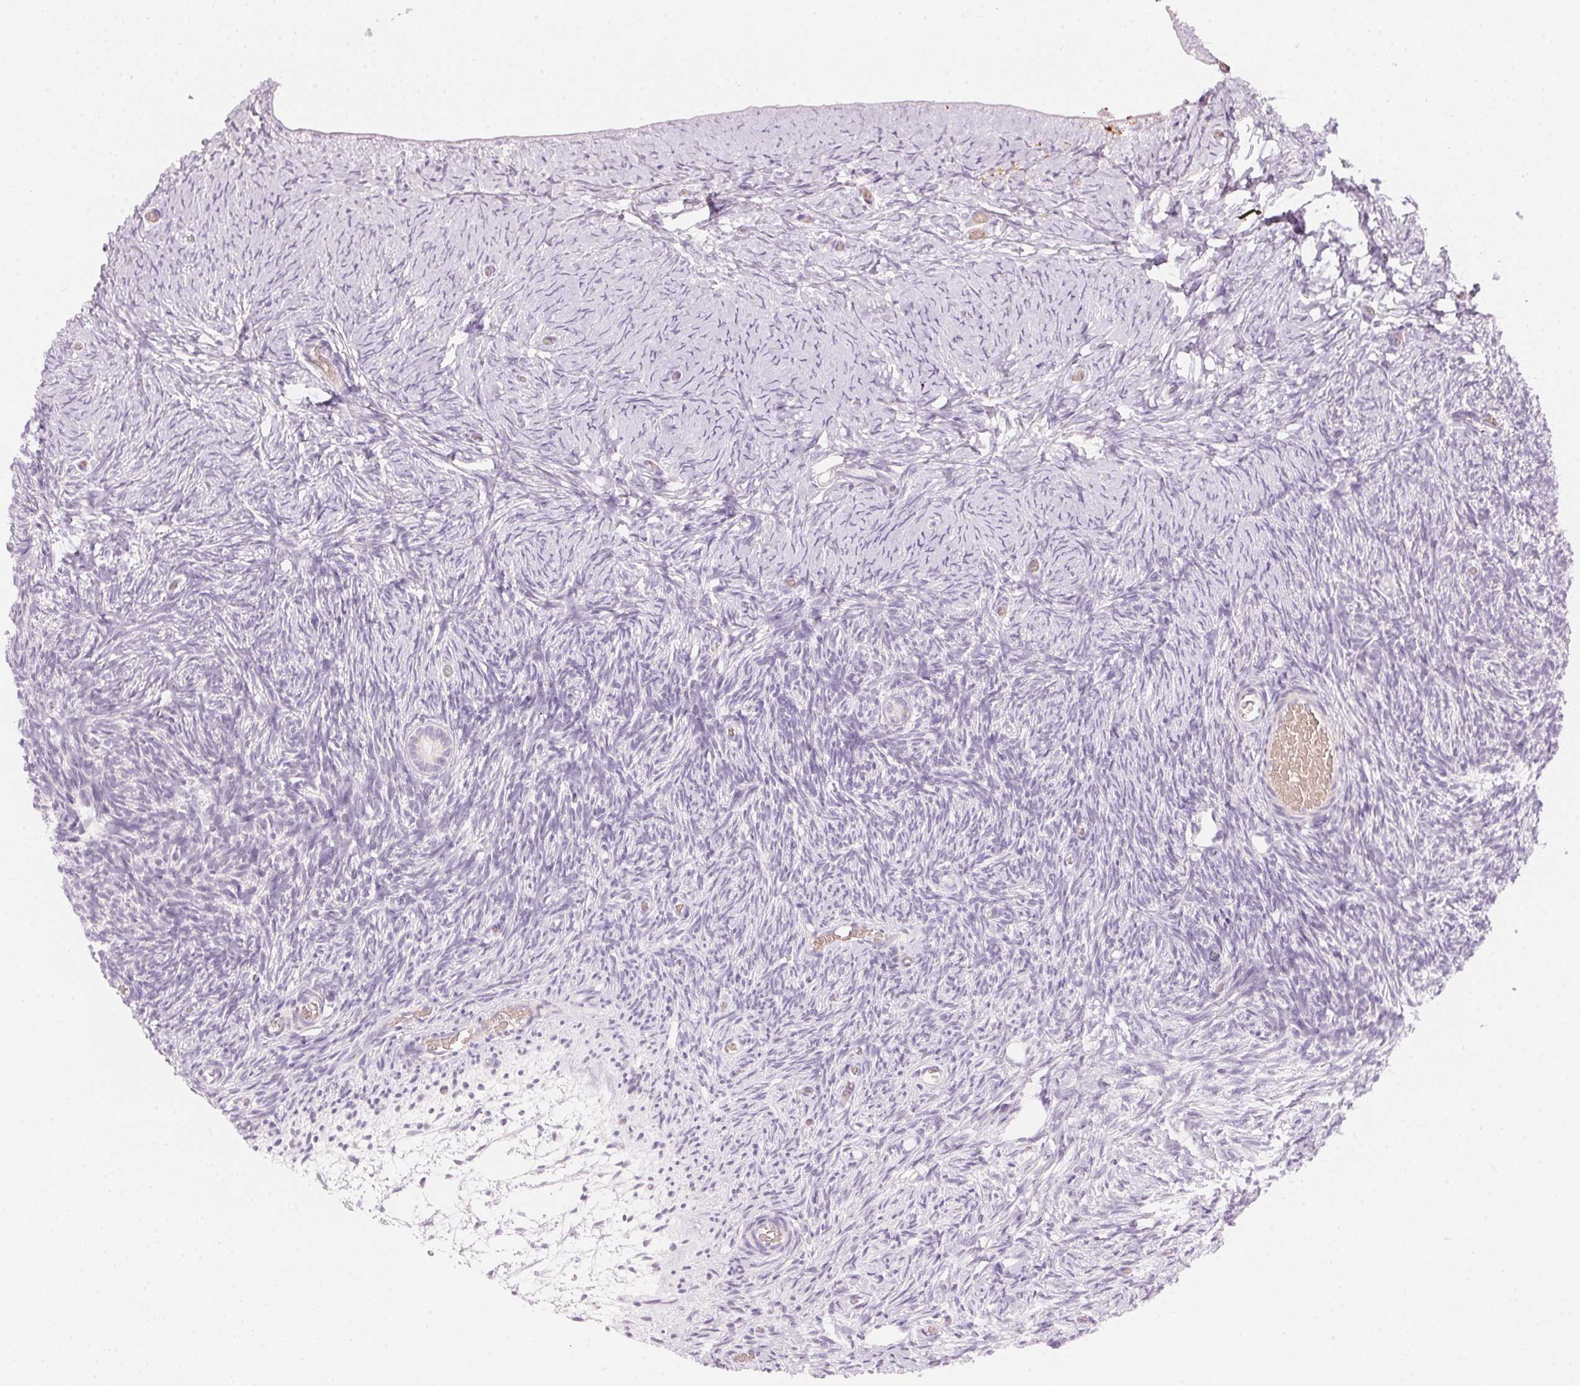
{"staining": {"intensity": "negative", "quantity": "none", "location": "none"}, "tissue": "ovary", "cell_type": "Follicle cells", "image_type": "normal", "snomed": [{"axis": "morphology", "description": "Normal tissue, NOS"}, {"axis": "topography", "description": "Ovary"}], "caption": "IHC image of benign ovary: ovary stained with DAB (3,3'-diaminobenzidine) exhibits no significant protein positivity in follicle cells.", "gene": "HOXB13", "patient": {"sex": "female", "age": 39}}